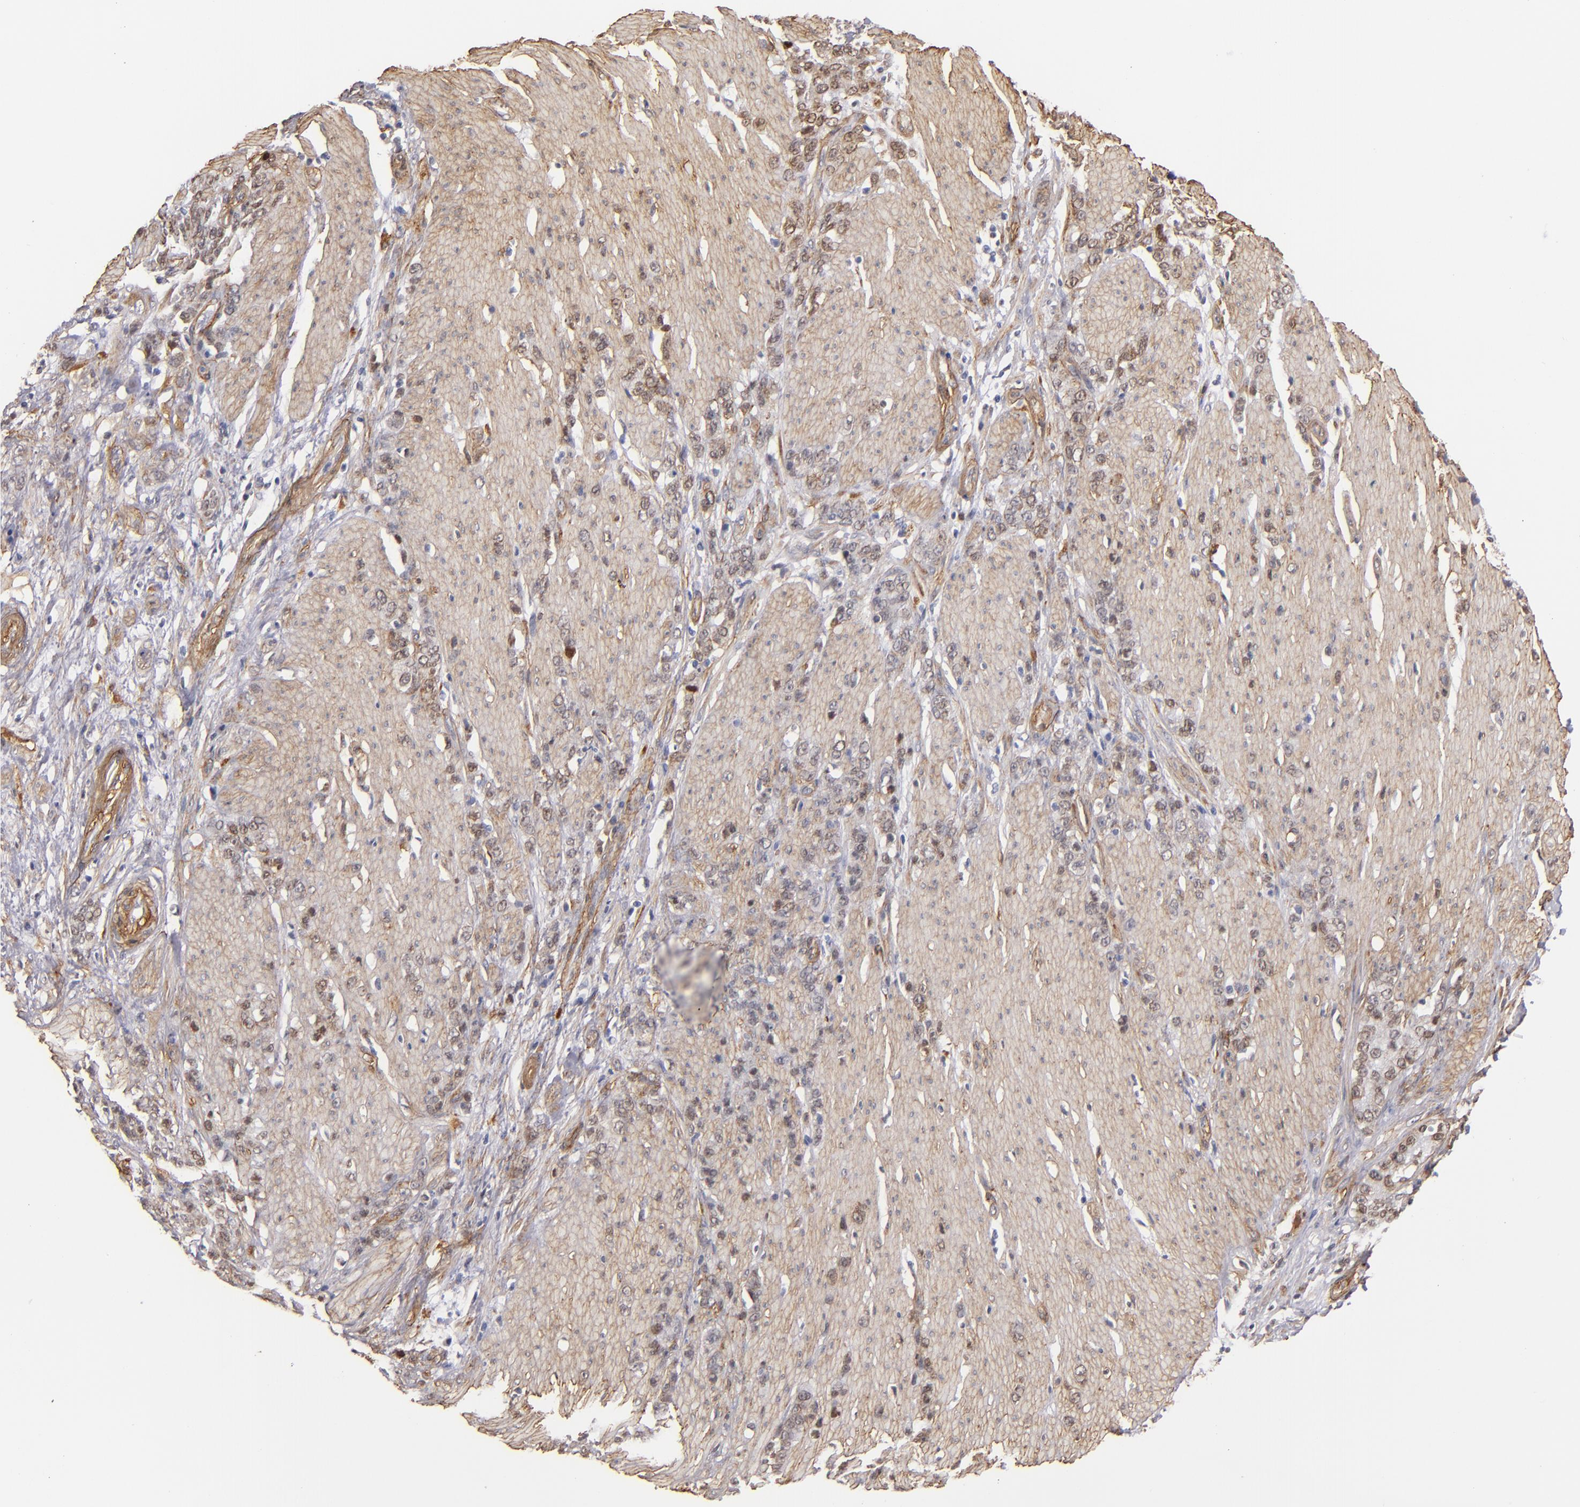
{"staining": {"intensity": "weak", "quantity": "25%-75%", "location": "nuclear"}, "tissue": "stomach cancer", "cell_type": "Tumor cells", "image_type": "cancer", "snomed": [{"axis": "morphology", "description": "Adenocarcinoma, NOS"}, {"axis": "topography", "description": "Stomach, lower"}], "caption": "Stomach cancer stained with DAB (3,3'-diaminobenzidine) immunohistochemistry (IHC) shows low levels of weak nuclear staining in about 25%-75% of tumor cells.", "gene": "LAMC1", "patient": {"sex": "male", "age": 88}}